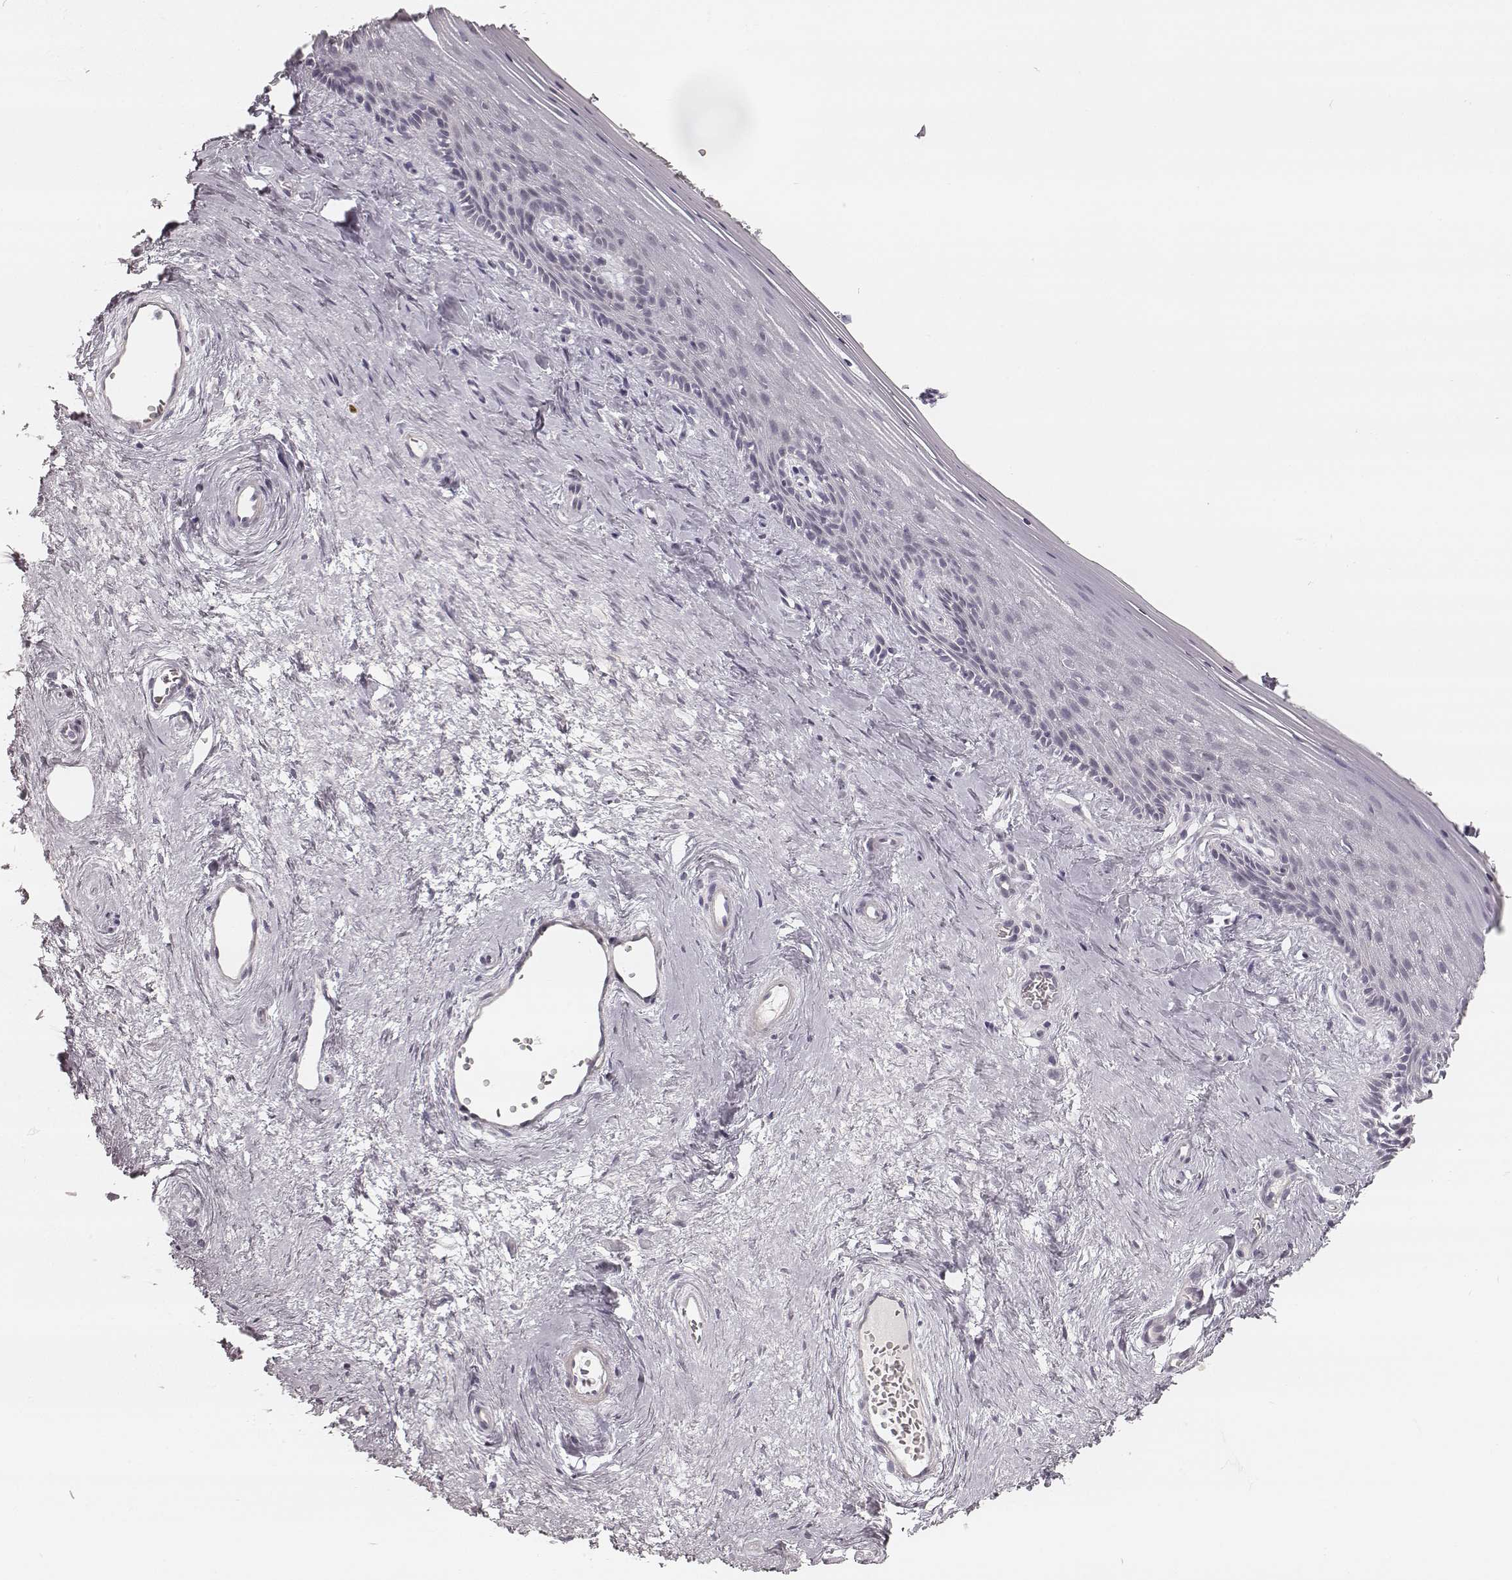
{"staining": {"intensity": "negative", "quantity": "none", "location": "none"}, "tissue": "vagina", "cell_type": "Squamous epithelial cells", "image_type": "normal", "snomed": [{"axis": "morphology", "description": "Normal tissue, NOS"}, {"axis": "topography", "description": "Vagina"}], "caption": "The photomicrograph exhibits no staining of squamous epithelial cells in unremarkable vagina.", "gene": "SPATA24", "patient": {"sex": "female", "age": 45}}